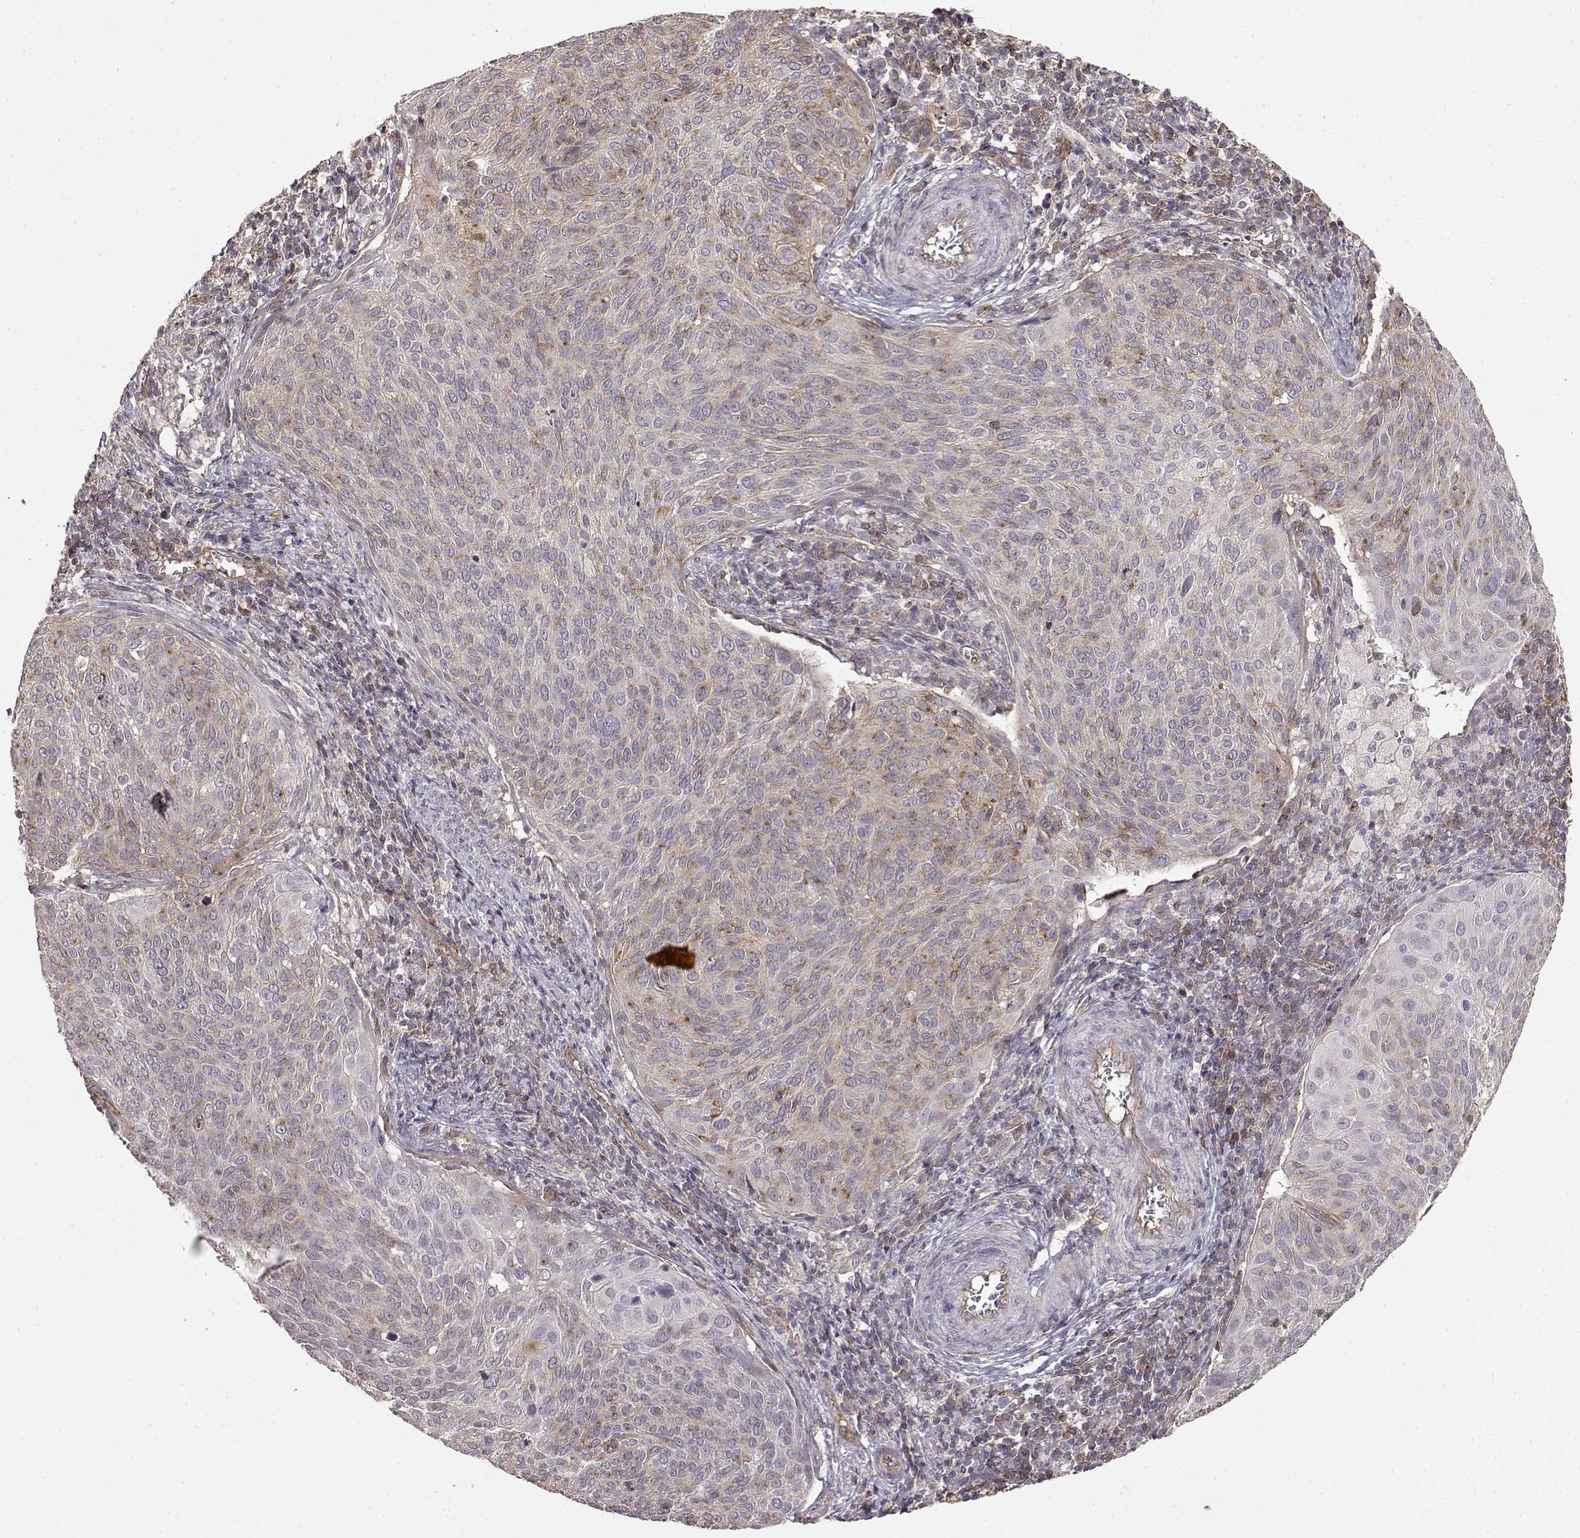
{"staining": {"intensity": "weak", "quantity": "<25%", "location": "cytoplasmic/membranous"}, "tissue": "cervical cancer", "cell_type": "Tumor cells", "image_type": "cancer", "snomed": [{"axis": "morphology", "description": "Squamous cell carcinoma, NOS"}, {"axis": "topography", "description": "Cervix"}], "caption": "Protein analysis of squamous cell carcinoma (cervical) reveals no significant staining in tumor cells.", "gene": "IFITM1", "patient": {"sex": "female", "age": 39}}